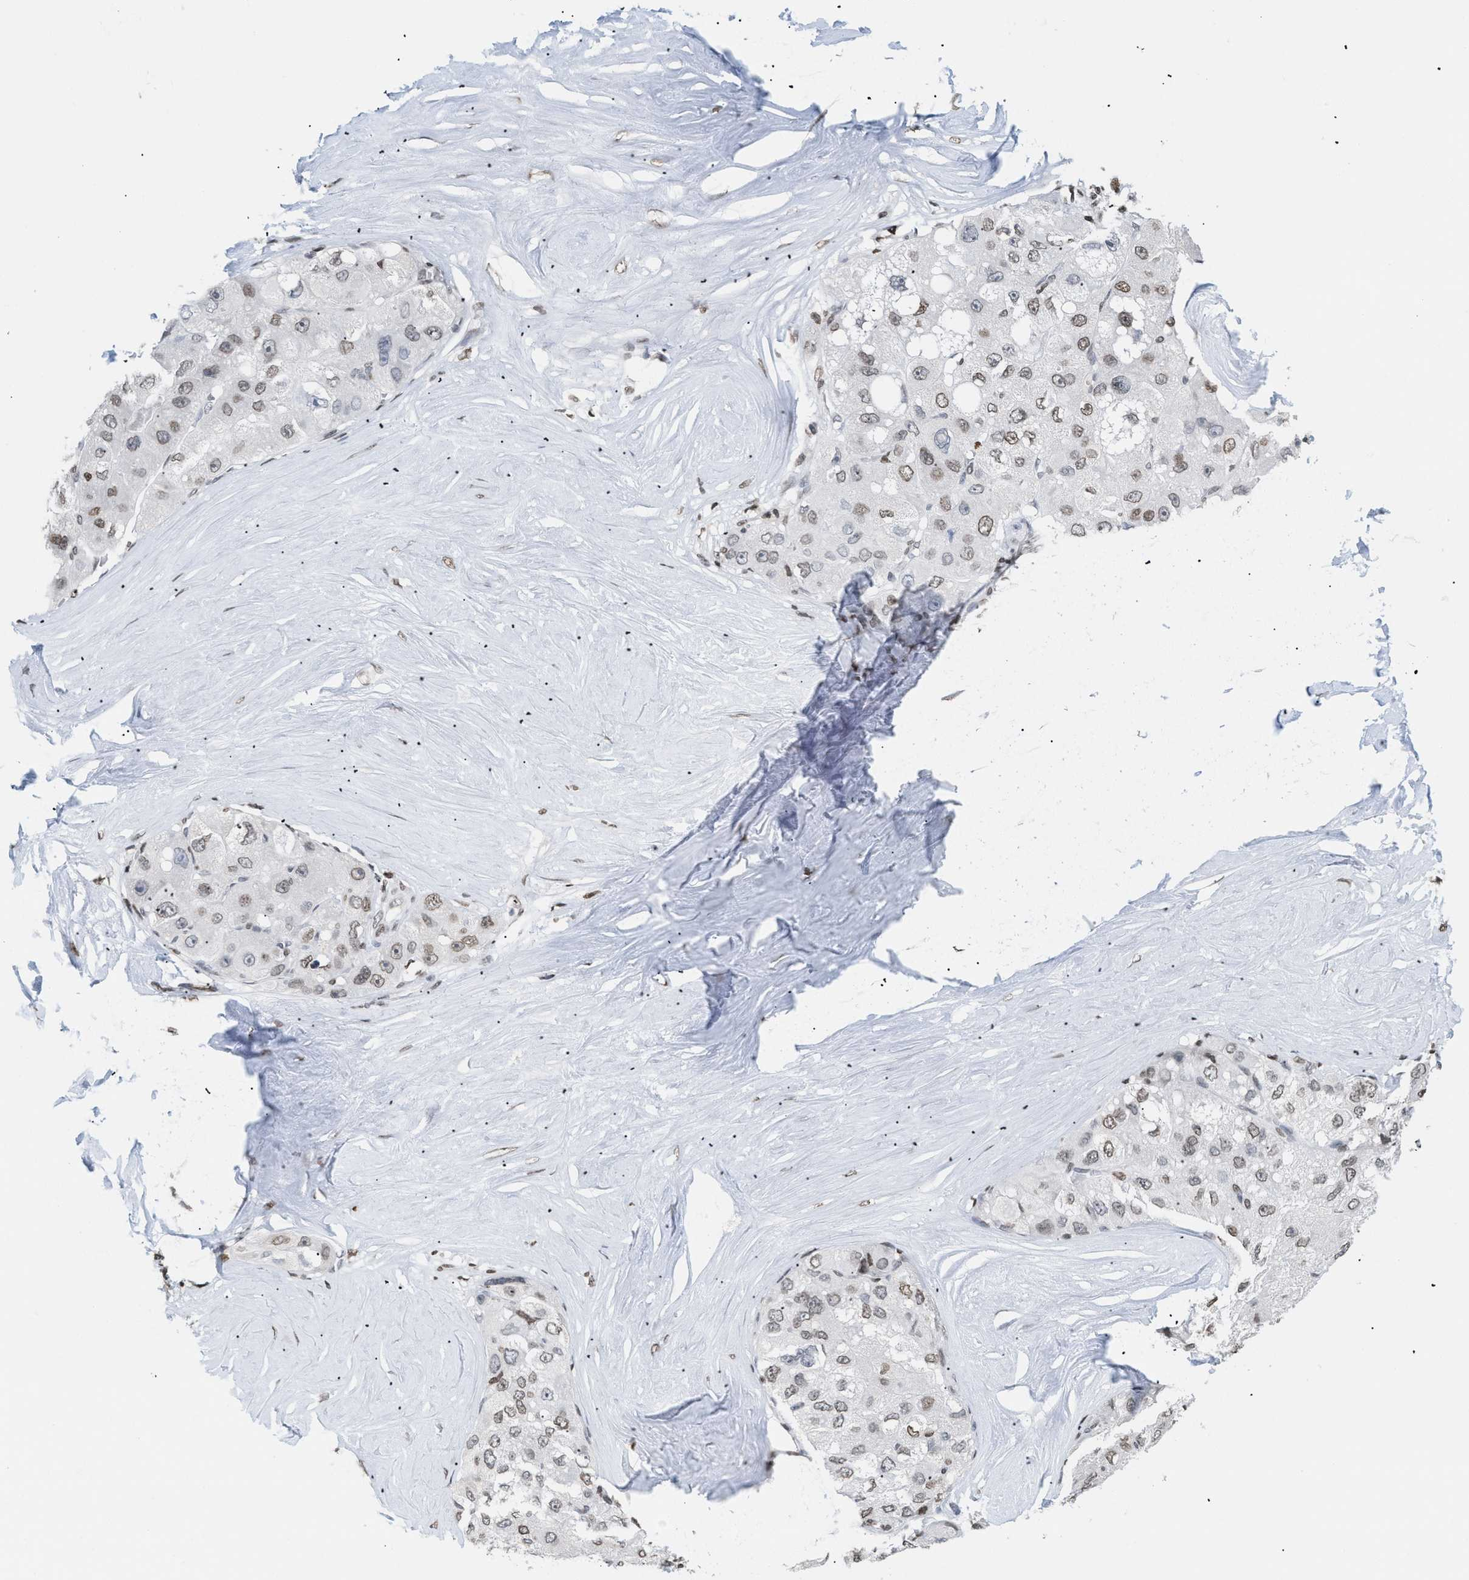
{"staining": {"intensity": "weak", "quantity": ">75%", "location": "nuclear"}, "tissue": "liver cancer", "cell_type": "Tumor cells", "image_type": "cancer", "snomed": [{"axis": "morphology", "description": "Carcinoma, Hepatocellular, NOS"}, {"axis": "topography", "description": "Liver"}], "caption": "Tumor cells show weak nuclear expression in about >75% of cells in hepatocellular carcinoma (liver). (DAB (3,3'-diaminobenzidine) IHC, brown staining for protein, blue staining for nuclei).", "gene": "HMGN2", "patient": {"sex": "male", "age": 80}}